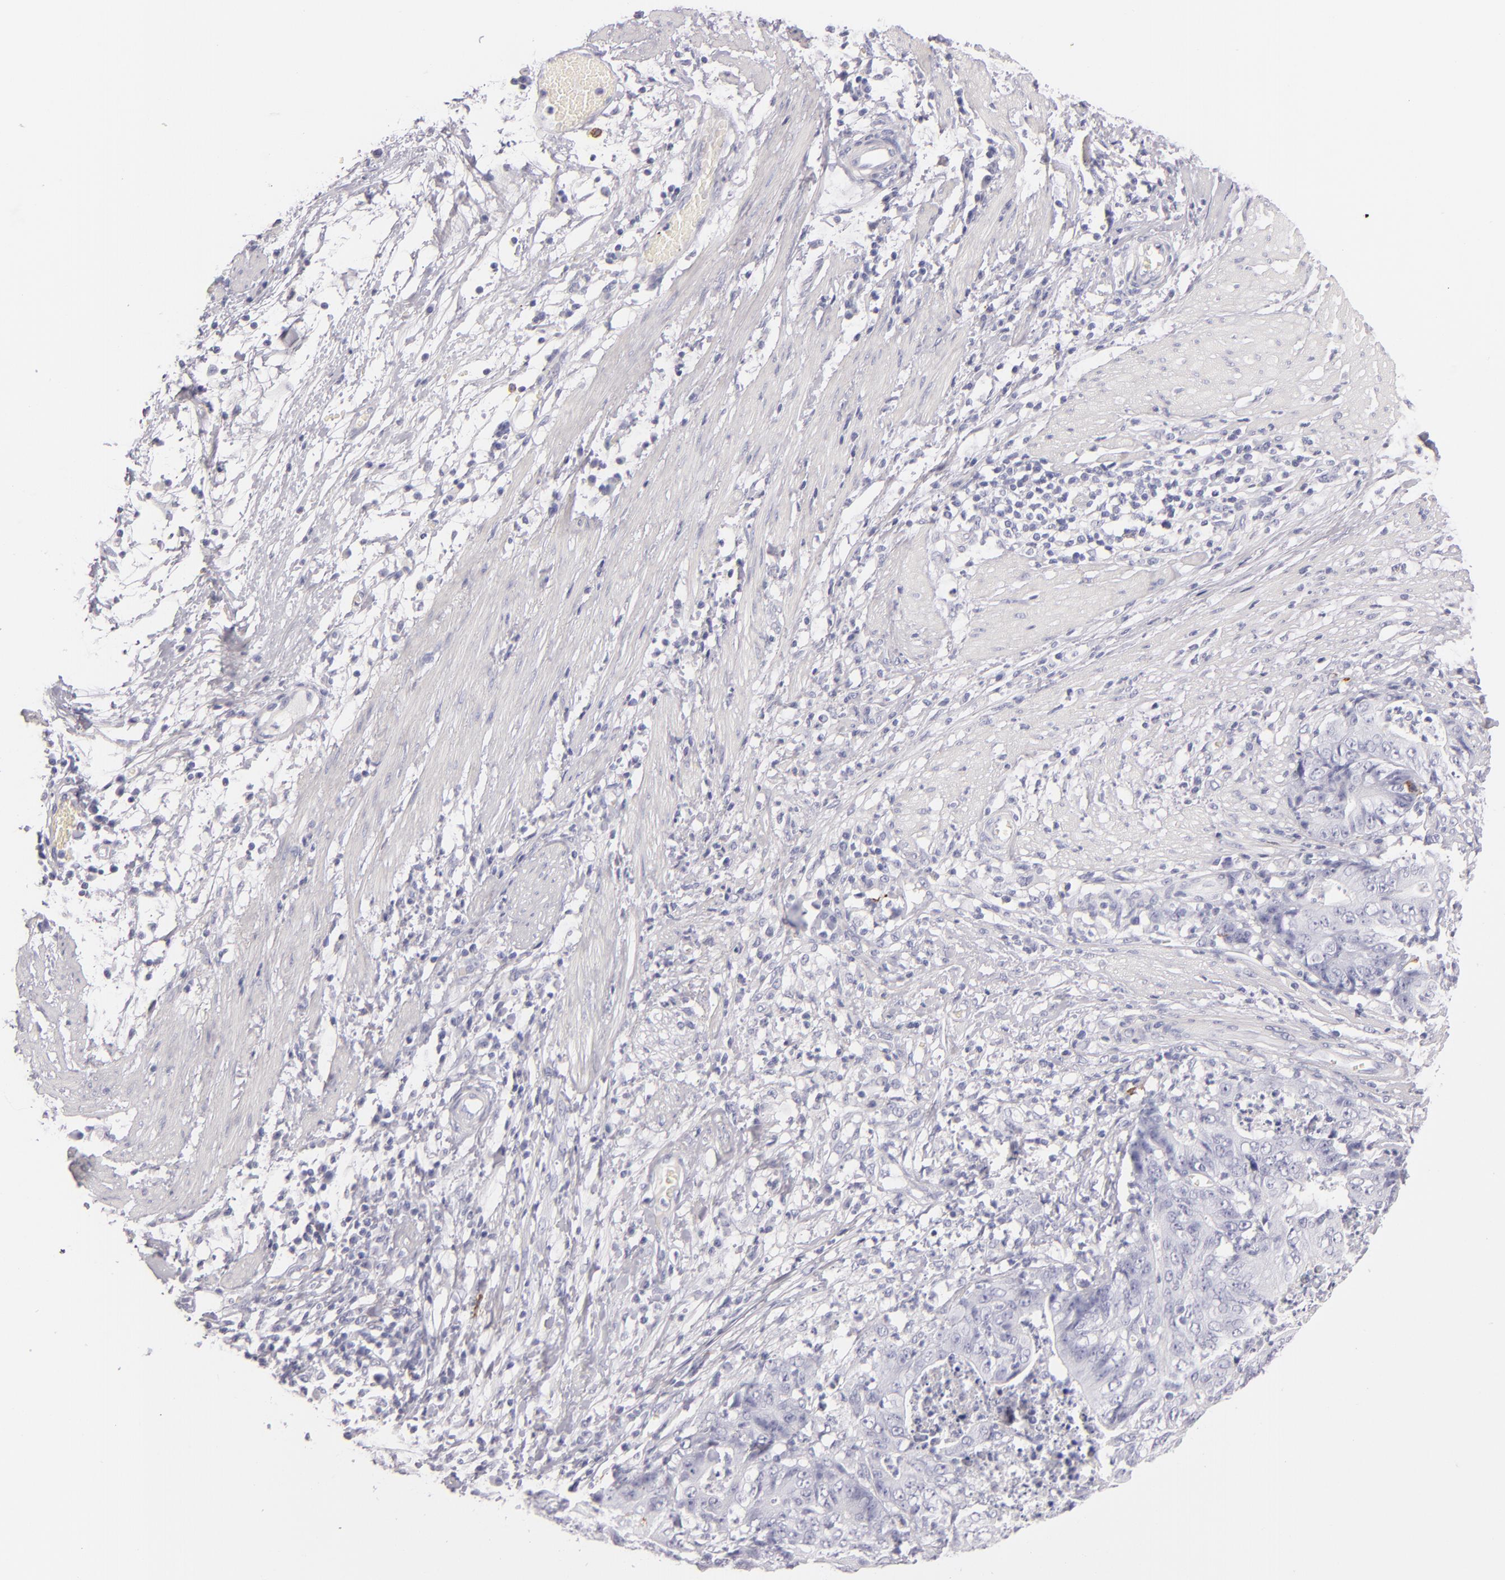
{"staining": {"intensity": "negative", "quantity": "none", "location": "none"}, "tissue": "stomach cancer", "cell_type": "Tumor cells", "image_type": "cancer", "snomed": [{"axis": "morphology", "description": "Adenocarcinoma, NOS"}, {"axis": "topography", "description": "Stomach, lower"}], "caption": "Tumor cells show no significant protein positivity in stomach adenocarcinoma.", "gene": "CD207", "patient": {"sex": "female", "age": 86}}